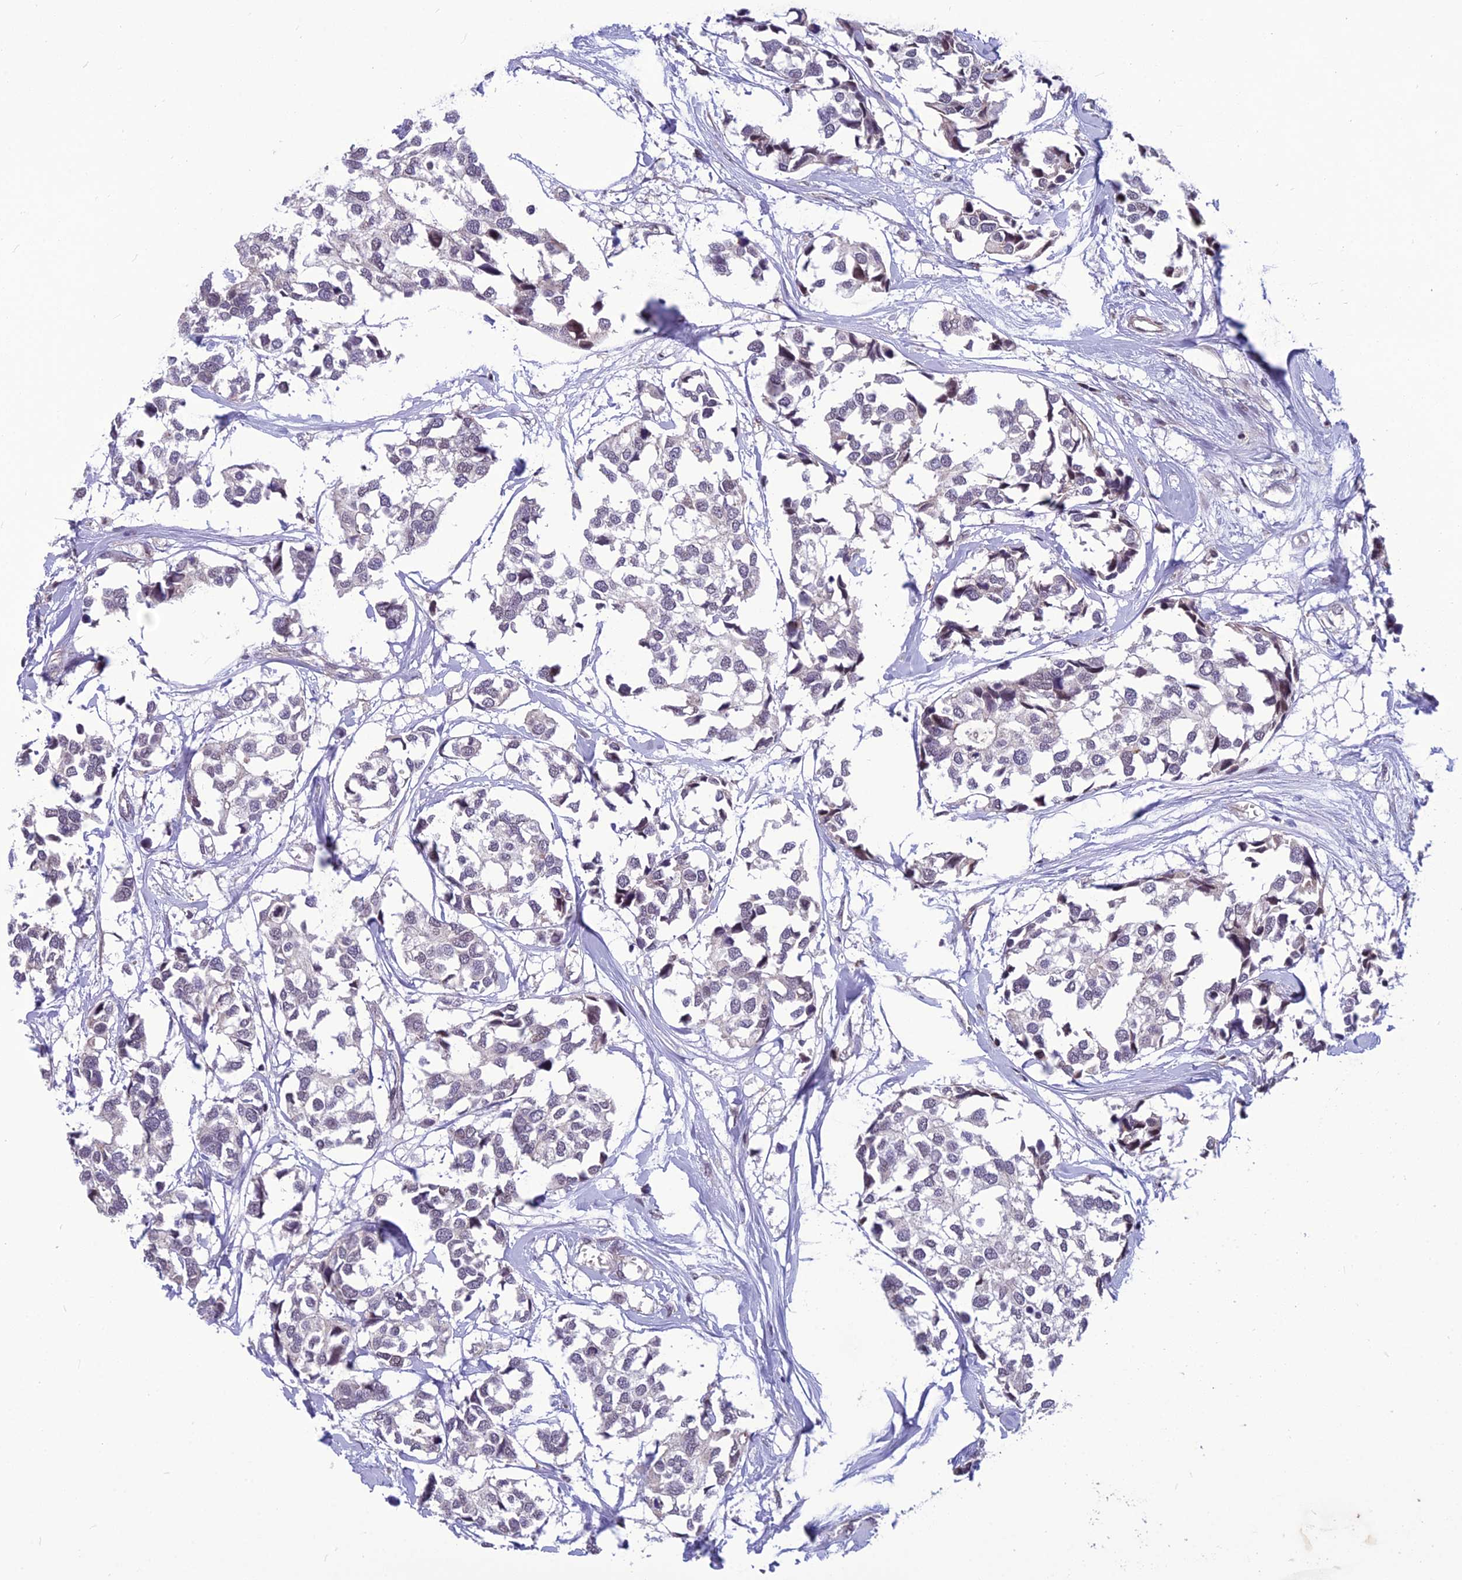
{"staining": {"intensity": "negative", "quantity": "none", "location": "none"}, "tissue": "breast cancer", "cell_type": "Tumor cells", "image_type": "cancer", "snomed": [{"axis": "morphology", "description": "Duct carcinoma"}, {"axis": "topography", "description": "Breast"}], "caption": "Immunohistochemistry of breast cancer shows no positivity in tumor cells.", "gene": "FBRS", "patient": {"sex": "female", "age": 83}}